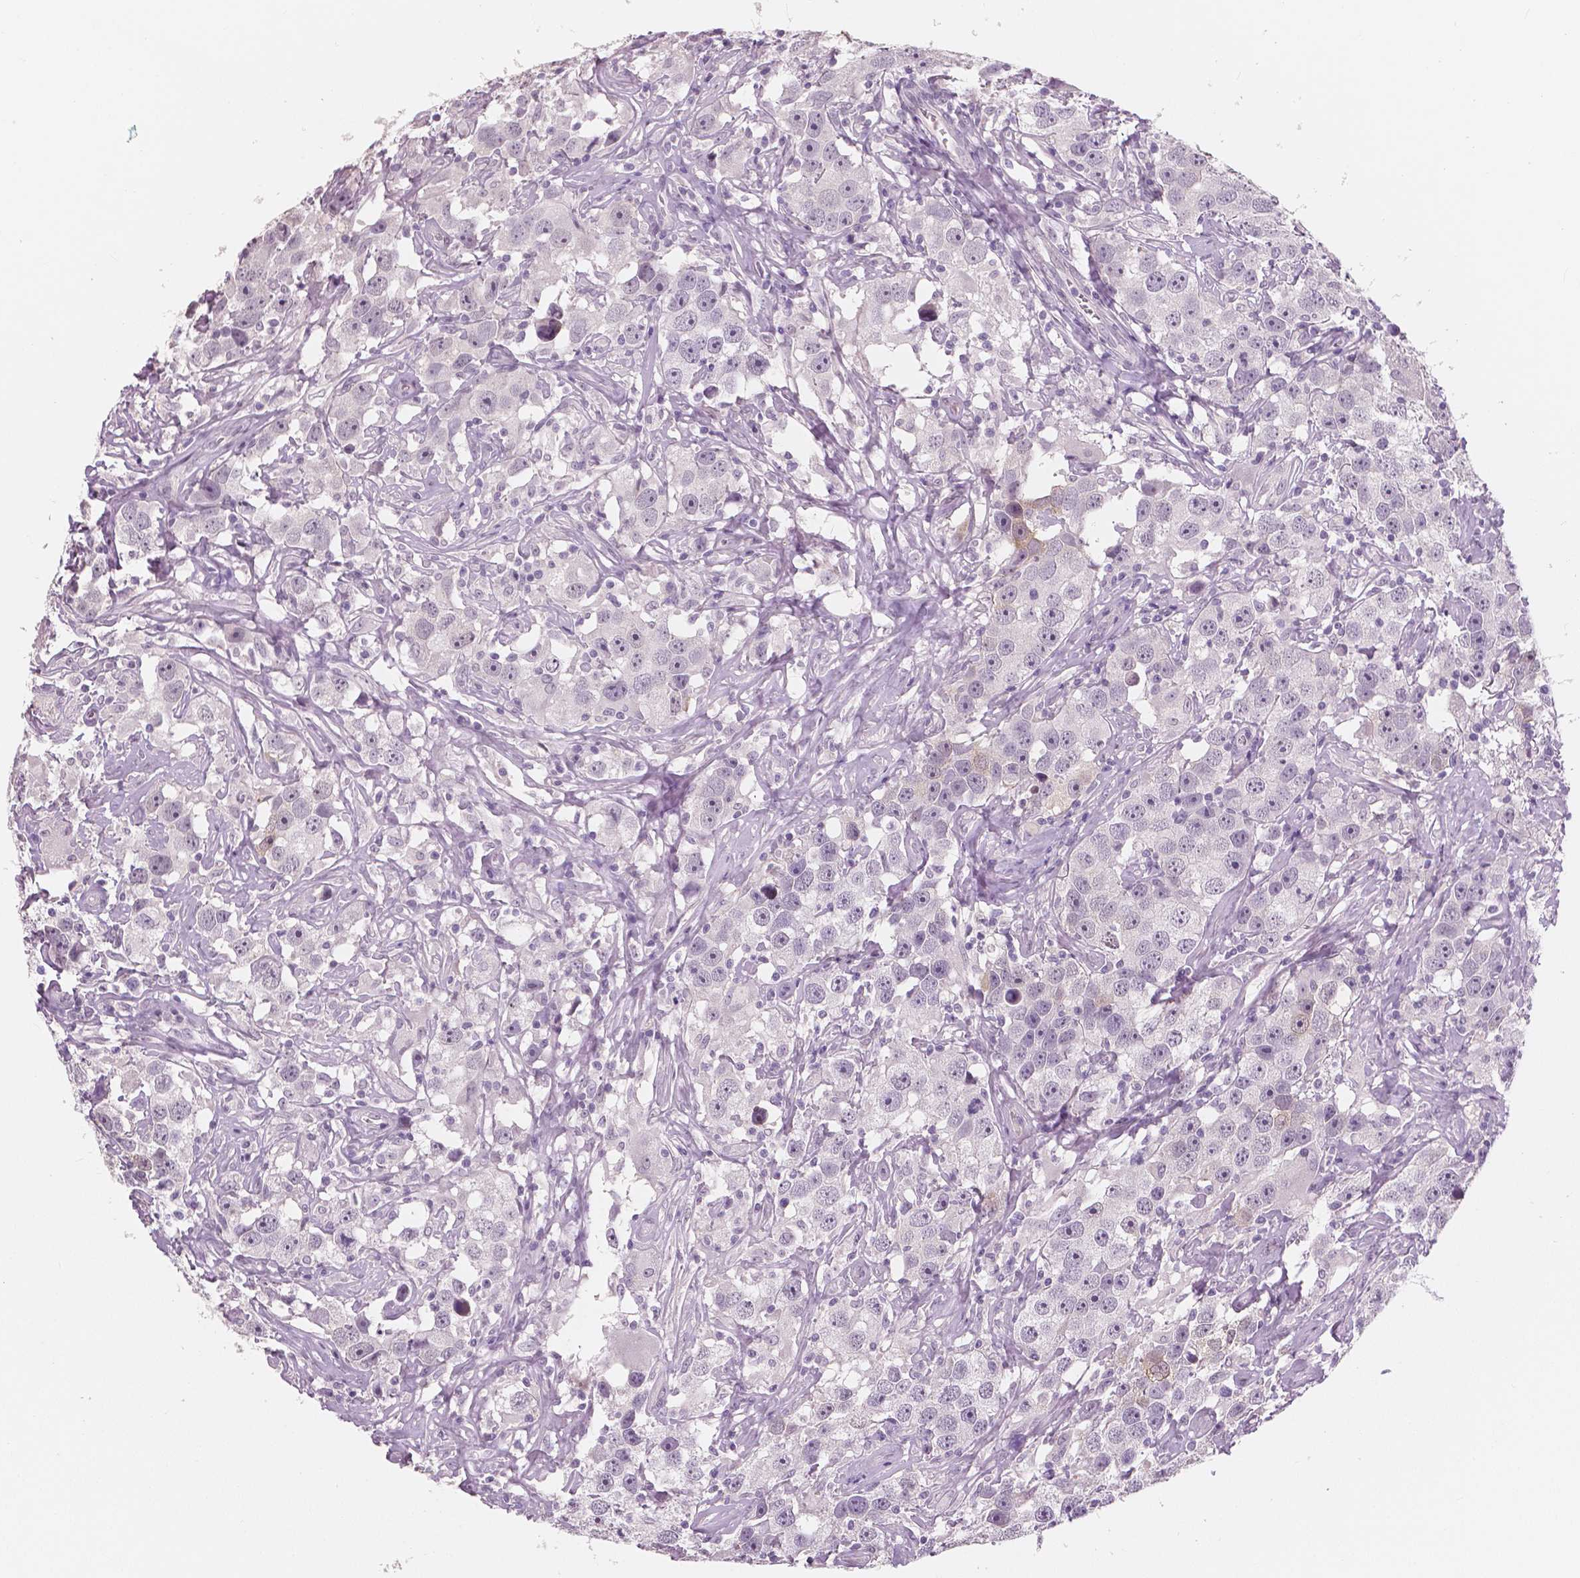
{"staining": {"intensity": "negative", "quantity": "none", "location": "none"}, "tissue": "testis cancer", "cell_type": "Tumor cells", "image_type": "cancer", "snomed": [{"axis": "morphology", "description": "Seminoma, NOS"}, {"axis": "topography", "description": "Testis"}], "caption": "An immunohistochemistry (IHC) image of testis cancer (seminoma) is shown. There is no staining in tumor cells of testis cancer (seminoma).", "gene": "NECAB1", "patient": {"sex": "male", "age": 49}}